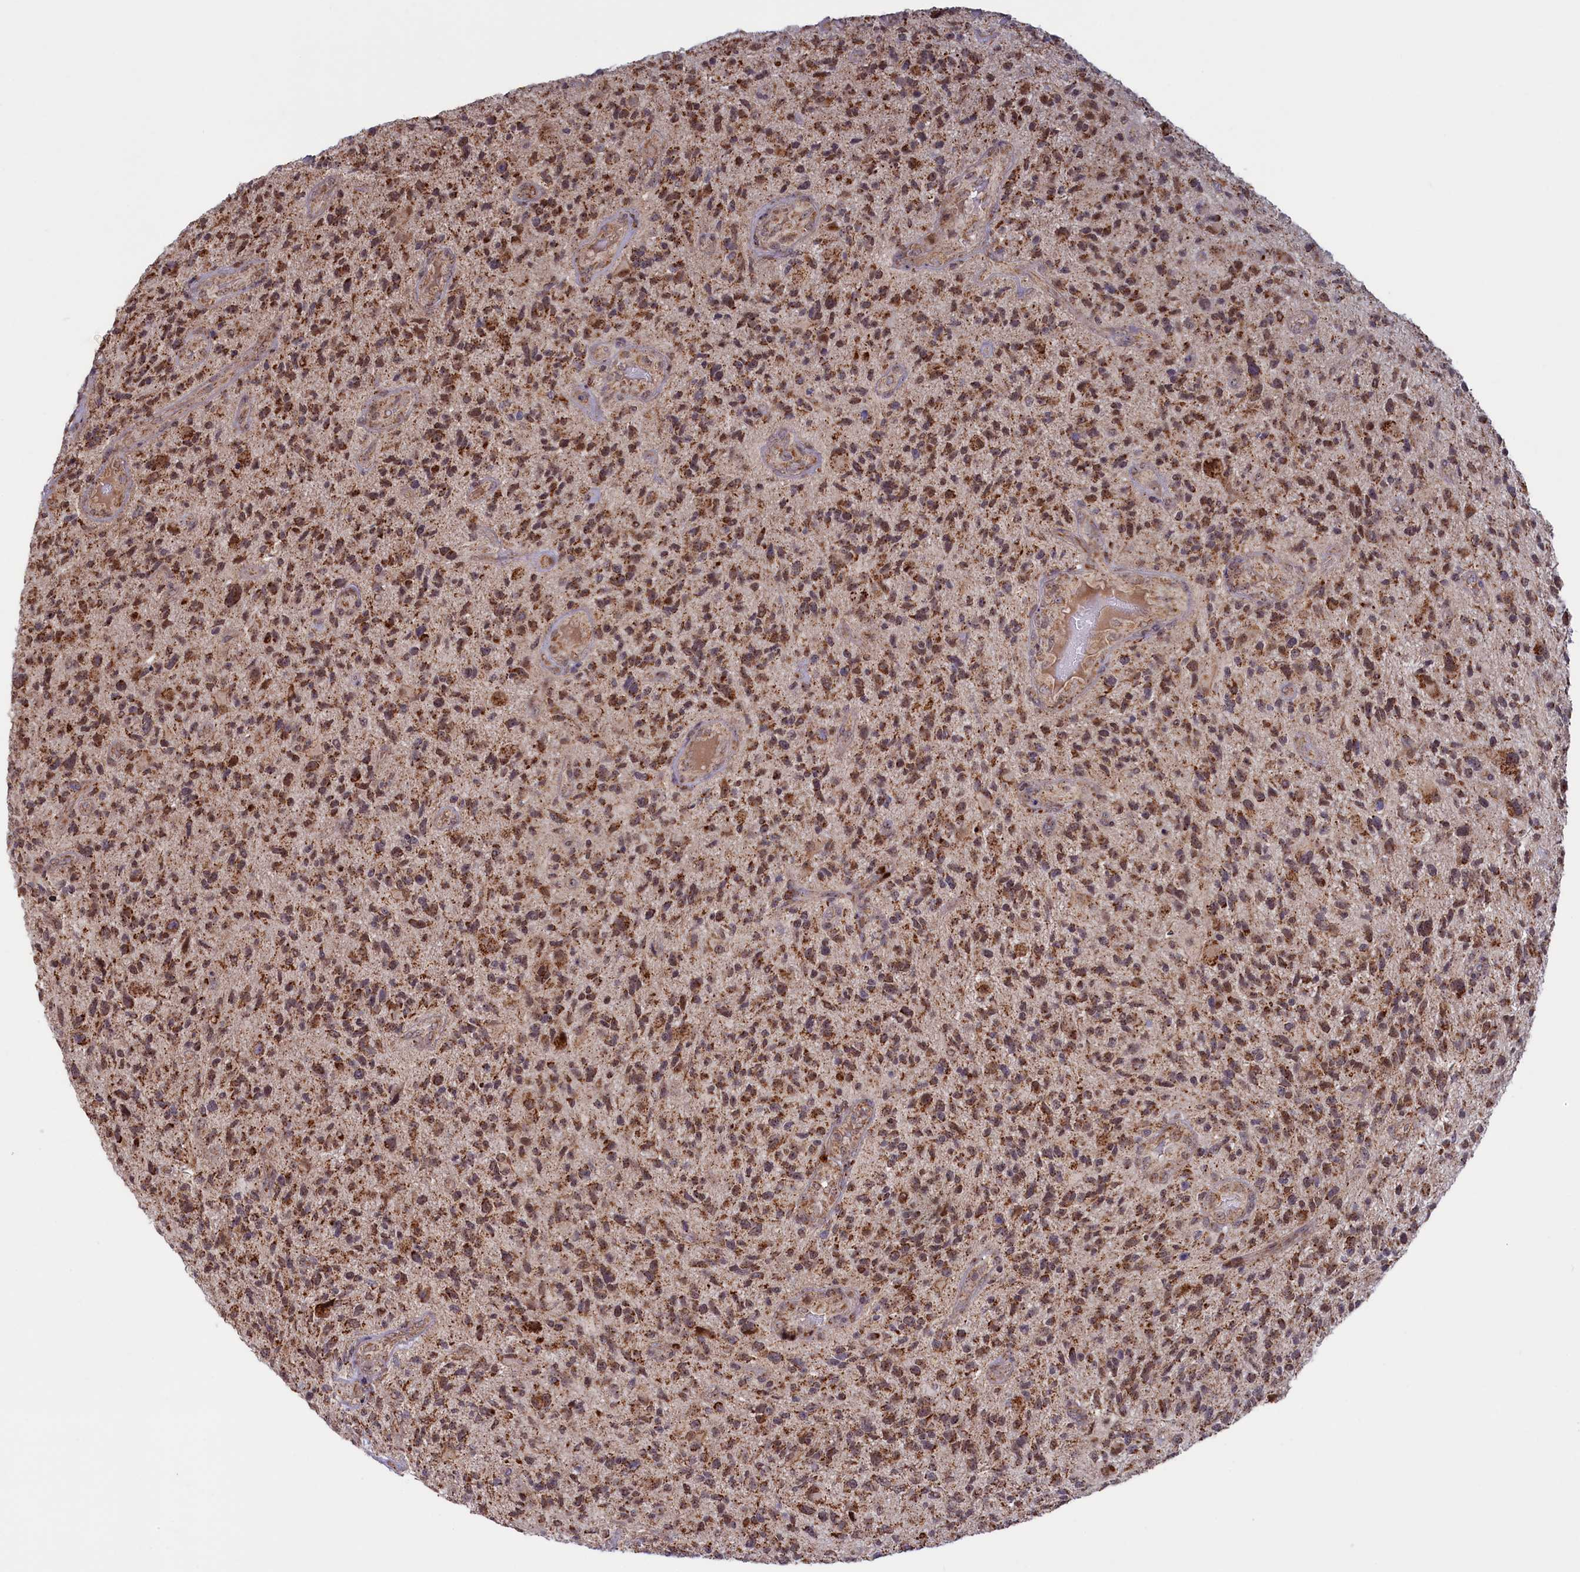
{"staining": {"intensity": "moderate", "quantity": ">75%", "location": "cytoplasmic/membranous"}, "tissue": "glioma", "cell_type": "Tumor cells", "image_type": "cancer", "snomed": [{"axis": "morphology", "description": "Glioma, malignant, High grade"}, {"axis": "topography", "description": "Brain"}], "caption": "An image of human glioma stained for a protein displays moderate cytoplasmic/membranous brown staining in tumor cells. Using DAB (brown) and hematoxylin (blue) stains, captured at high magnification using brightfield microscopy.", "gene": "DUS3L", "patient": {"sex": "male", "age": 47}}